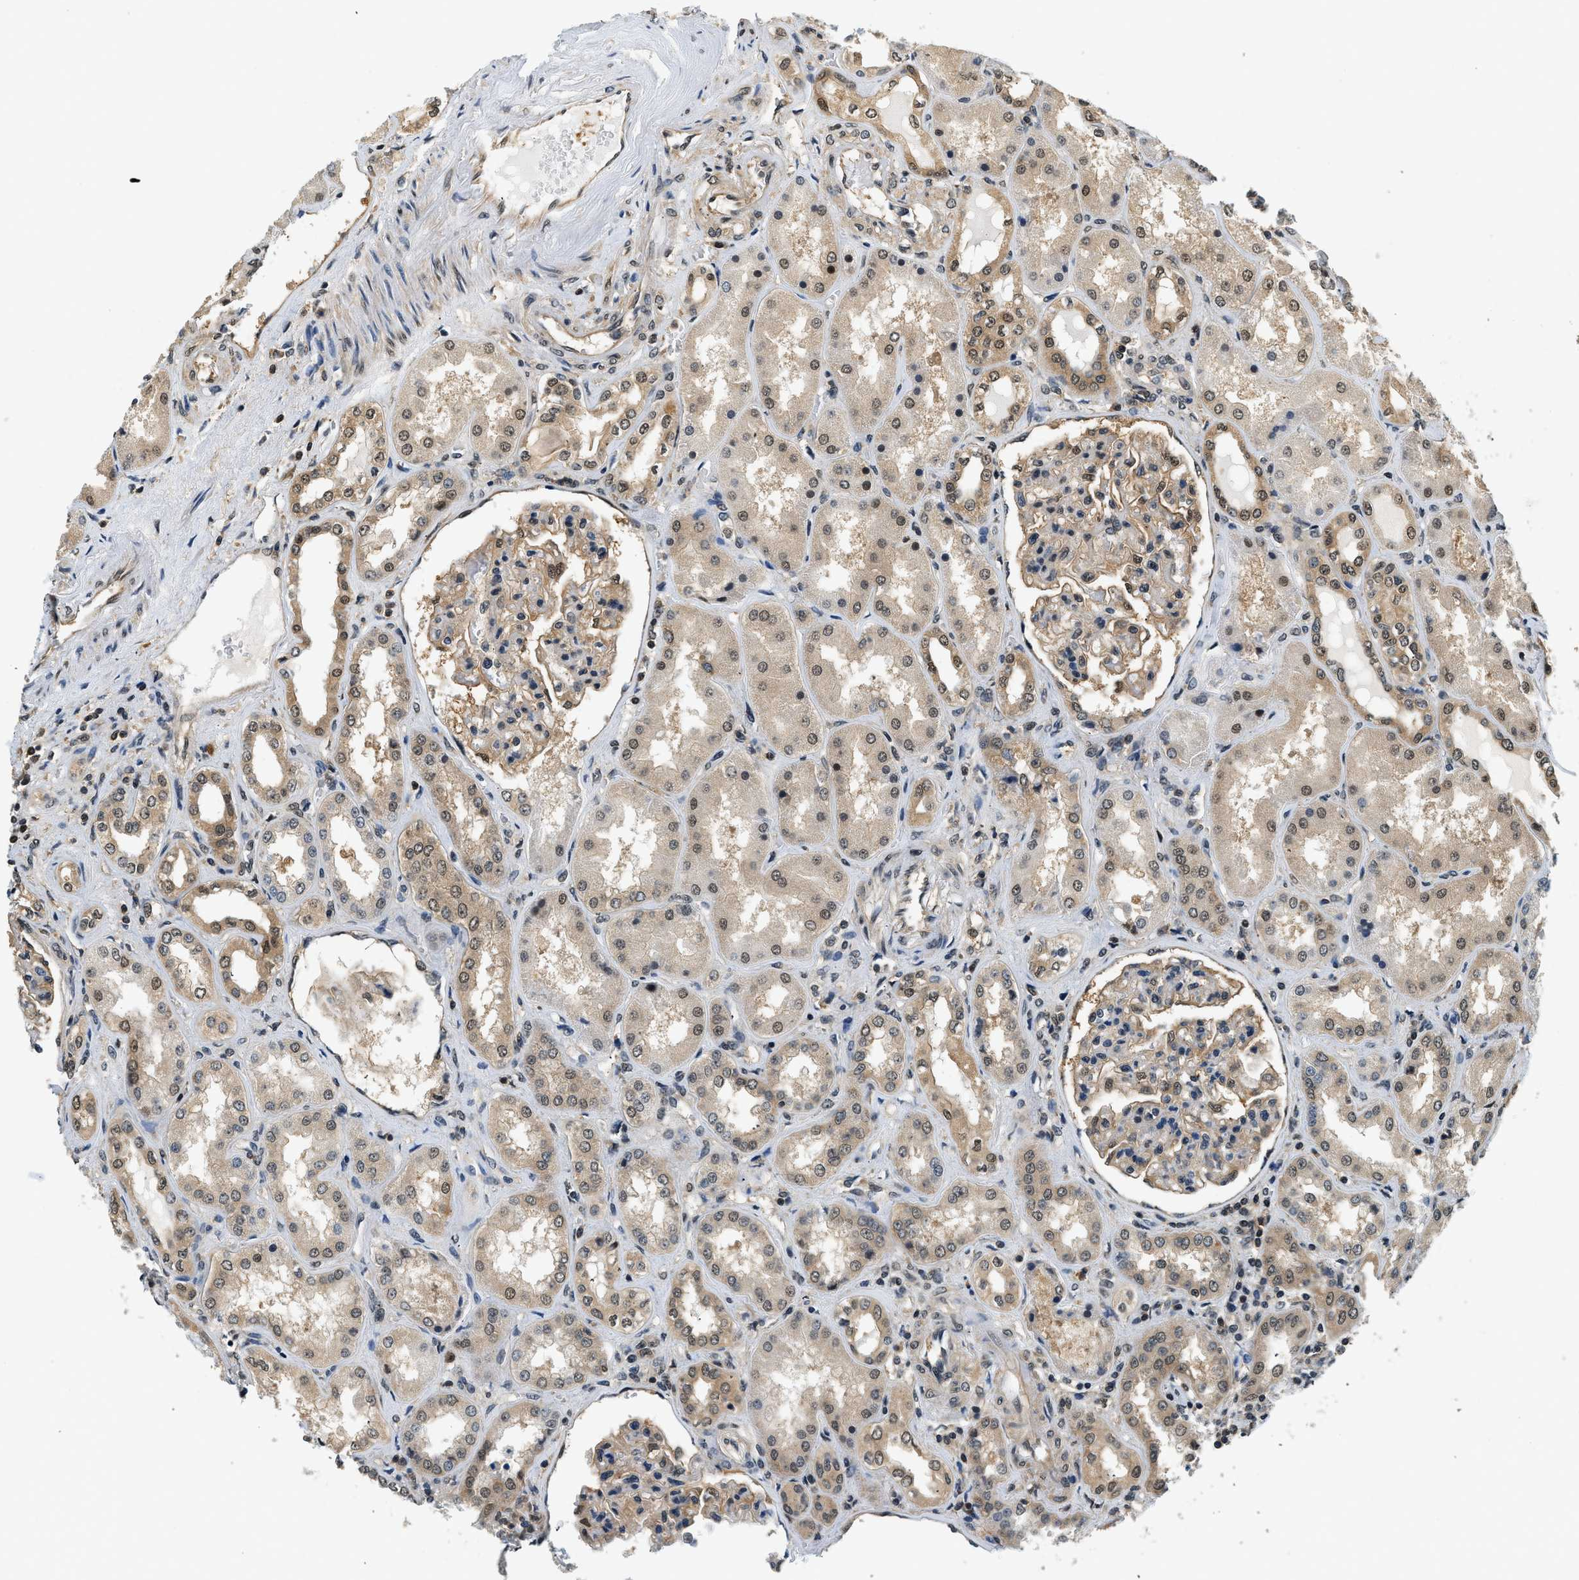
{"staining": {"intensity": "moderate", "quantity": "25%-75%", "location": "cytoplasmic/membranous,nuclear"}, "tissue": "kidney", "cell_type": "Cells in glomeruli", "image_type": "normal", "snomed": [{"axis": "morphology", "description": "Normal tissue, NOS"}, {"axis": "topography", "description": "Kidney"}], "caption": "Moderate cytoplasmic/membranous,nuclear expression is present in approximately 25%-75% of cells in glomeruli in normal kidney. (brown staining indicates protein expression, while blue staining denotes nuclei).", "gene": "PSMD3", "patient": {"sex": "female", "age": 56}}